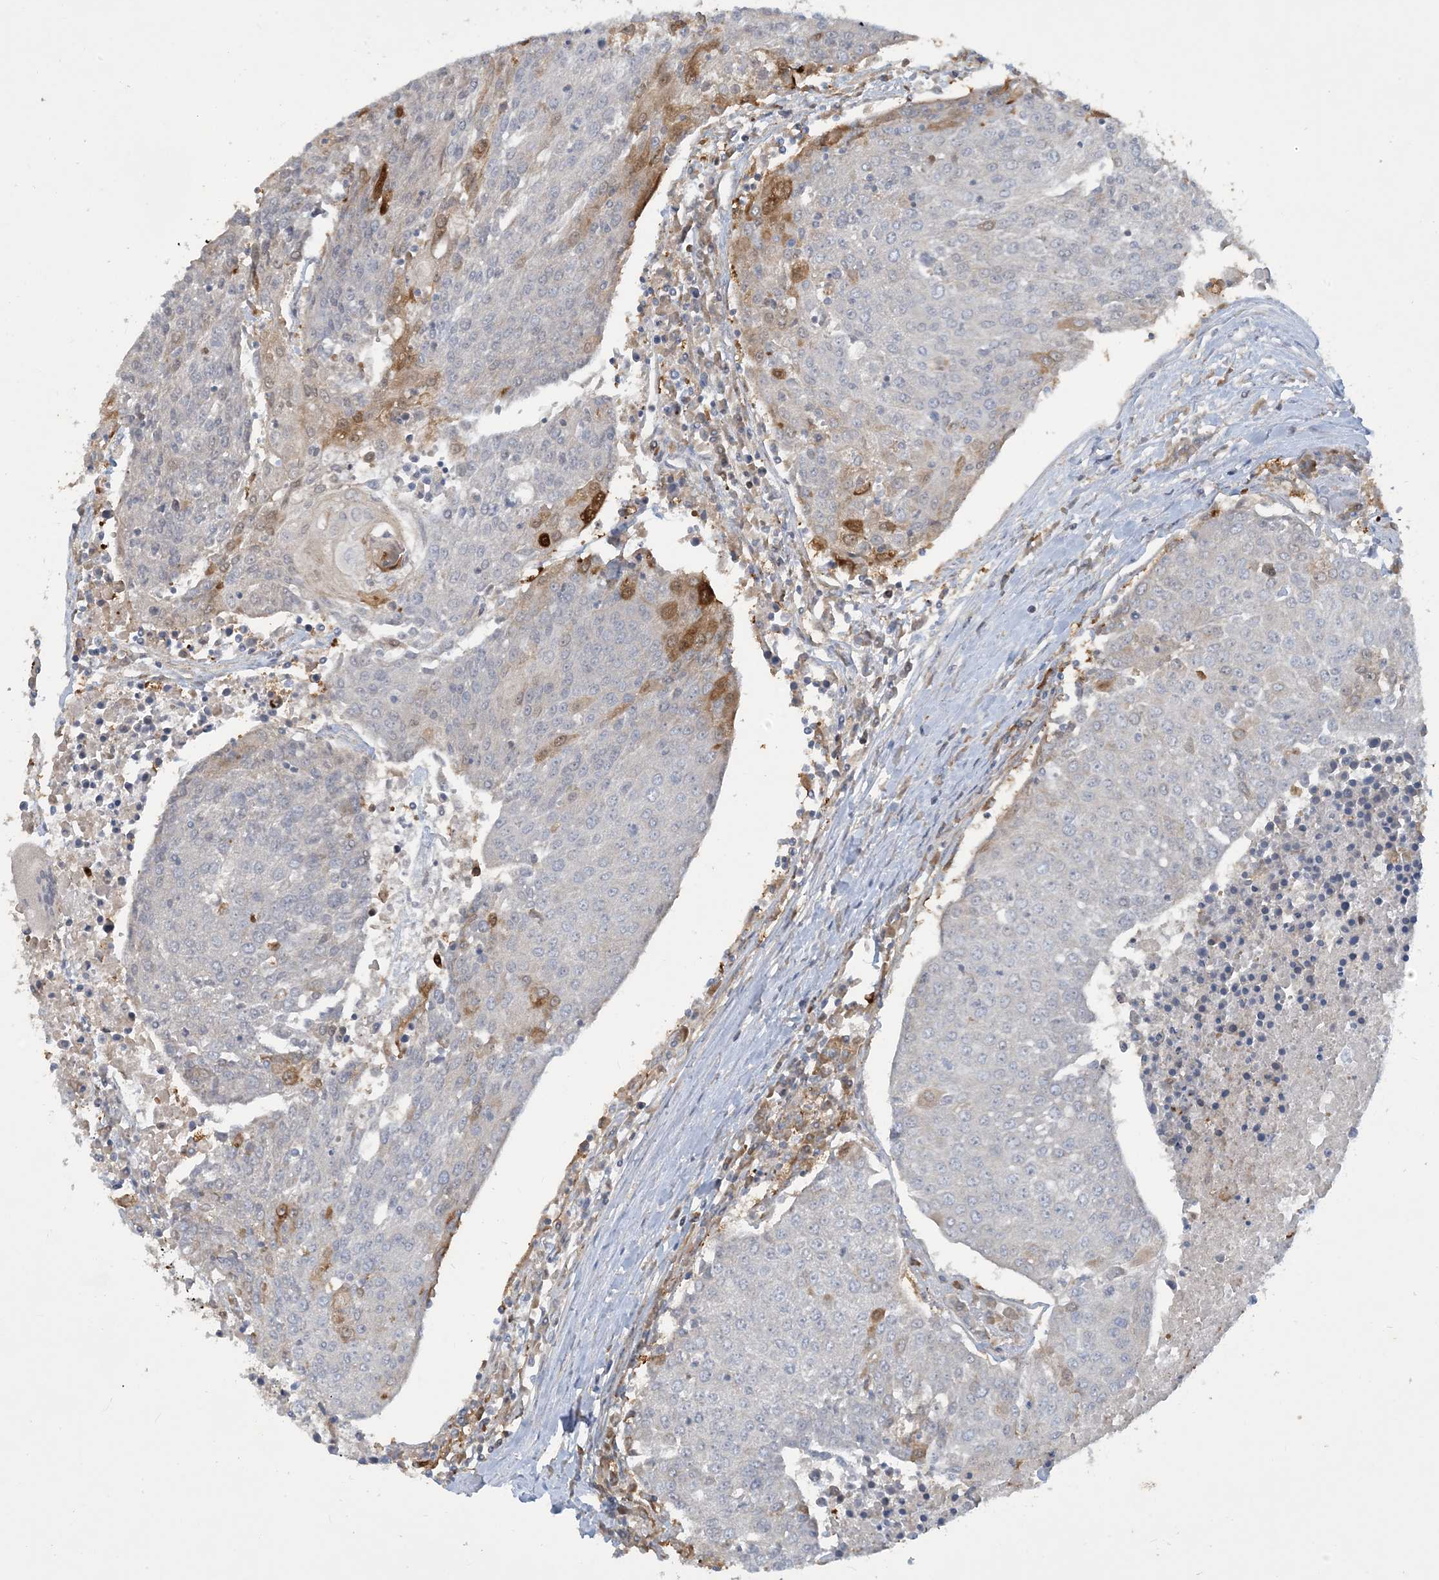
{"staining": {"intensity": "moderate", "quantity": "<25%", "location": "cytoplasmic/membranous"}, "tissue": "urothelial cancer", "cell_type": "Tumor cells", "image_type": "cancer", "snomed": [{"axis": "morphology", "description": "Urothelial carcinoma, High grade"}, {"axis": "topography", "description": "Urinary bladder"}], "caption": "IHC of urothelial cancer displays low levels of moderate cytoplasmic/membranous staining in about <25% of tumor cells.", "gene": "CDS1", "patient": {"sex": "female", "age": 85}}